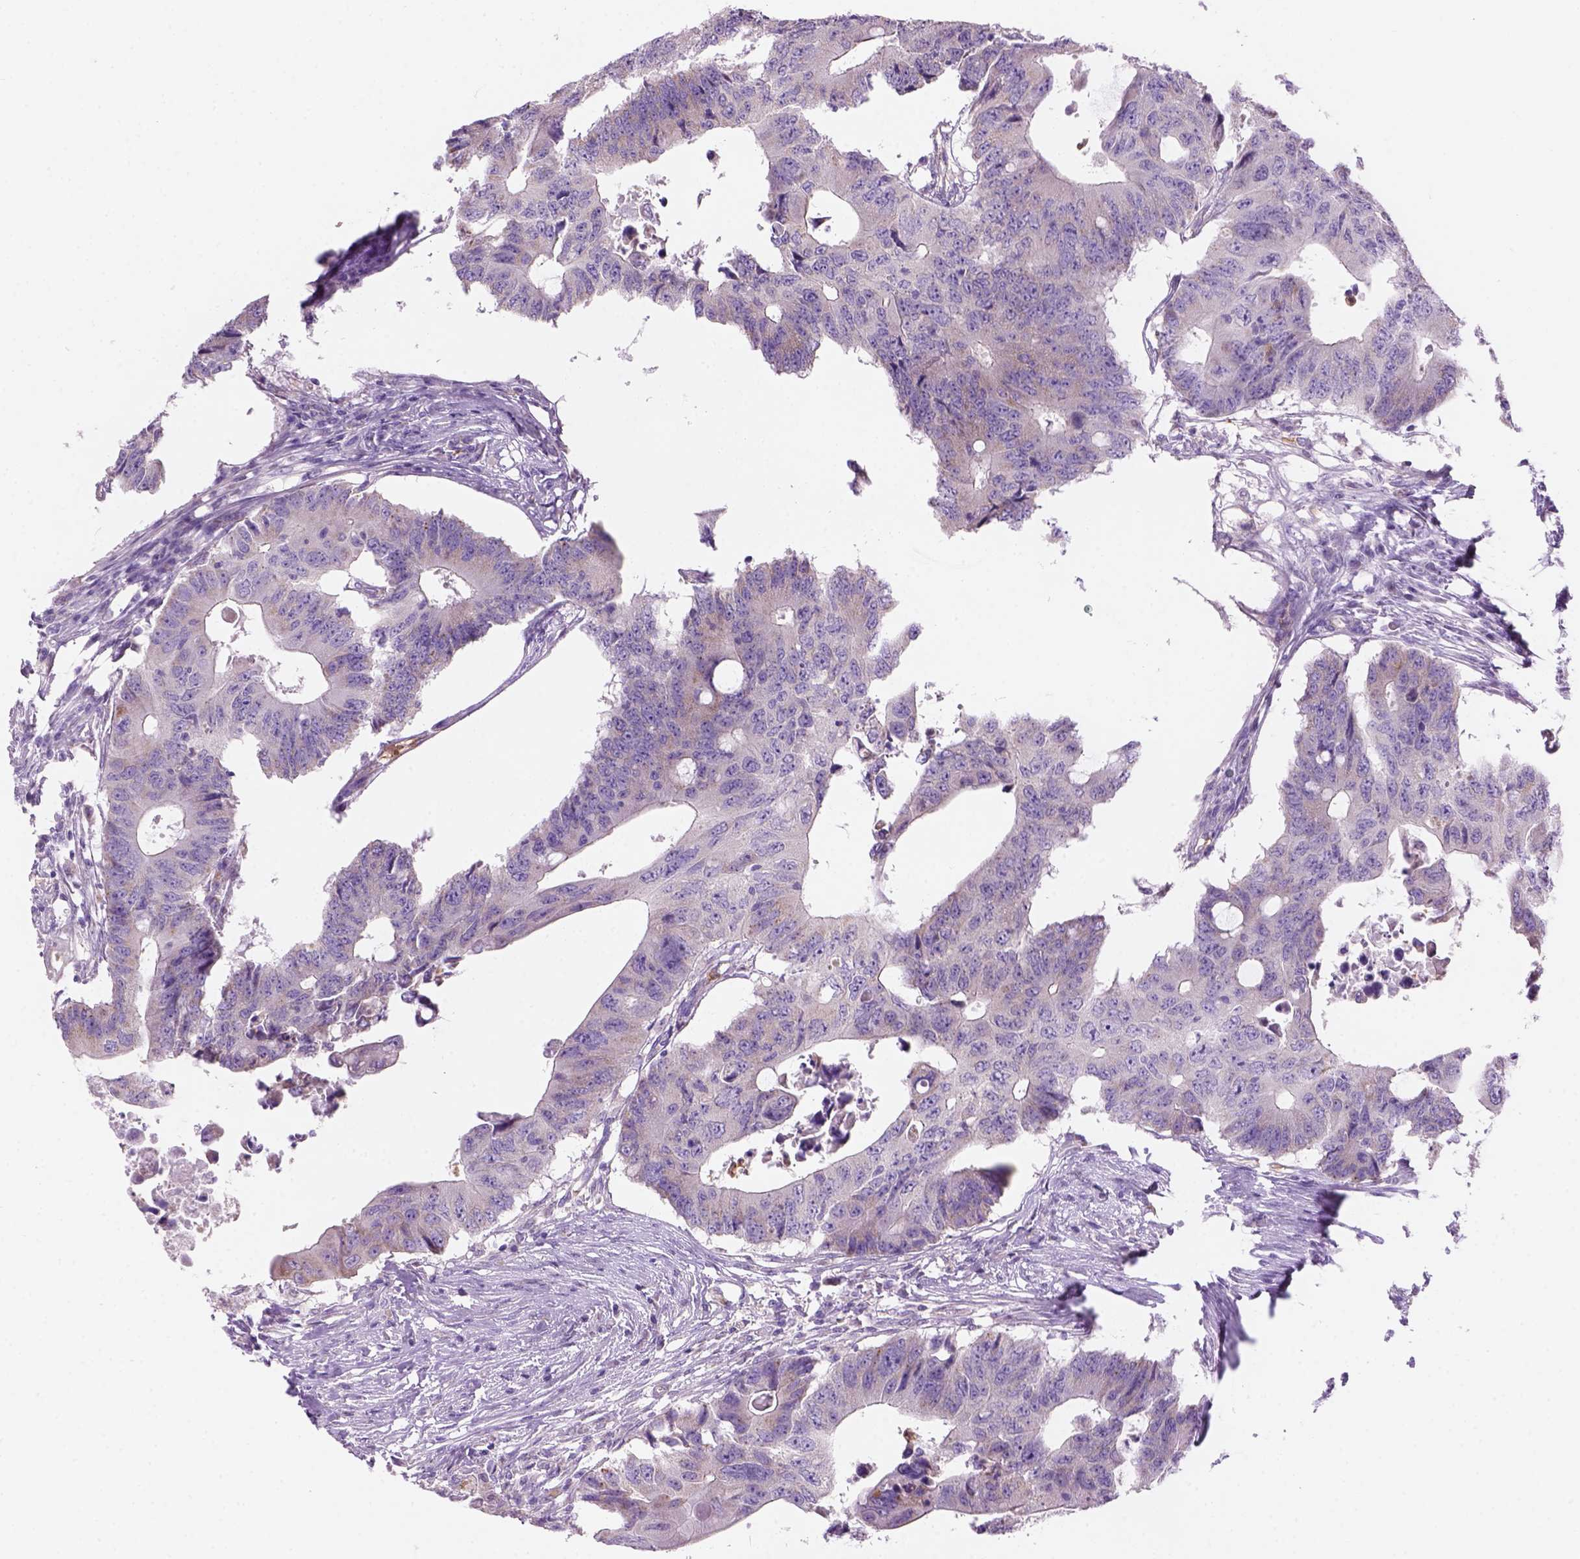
{"staining": {"intensity": "weak", "quantity": "<25%", "location": "cytoplasmic/membranous"}, "tissue": "colorectal cancer", "cell_type": "Tumor cells", "image_type": "cancer", "snomed": [{"axis": "morphology", "description": "Adenocarcinoma, NOS"}, {"axis": "topography", "description": "Colon"}], "caption": "Micrograph shows no significant protein staining in tumor cells of colorectal adenocarcinoma.", "gene": "CD84", "patient": {"sex": "male", "age": 71}}